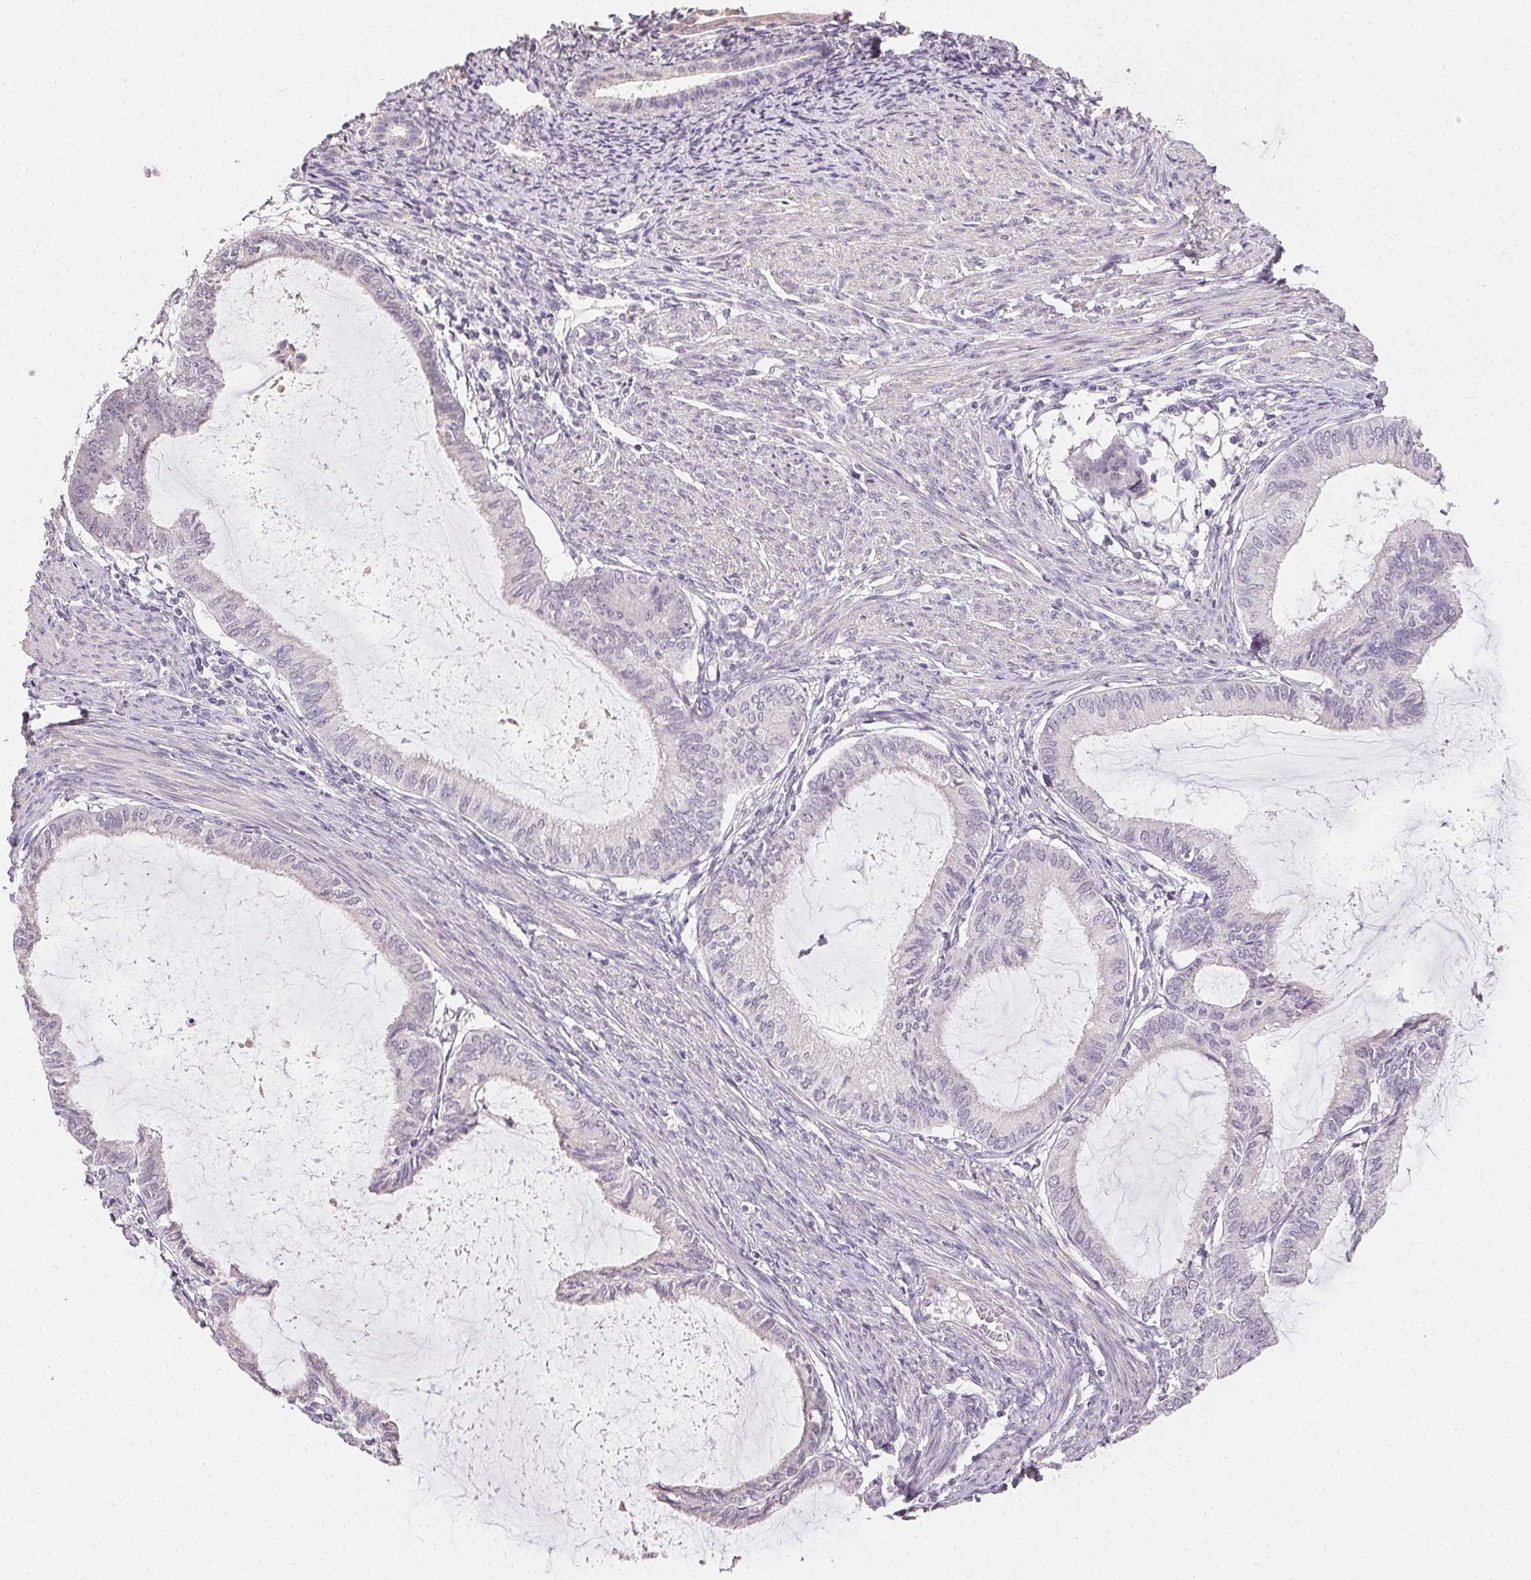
{"staining": {"intensity": "negative", "quantity": "none", "location": "none"}, "tissue": "endometrial cancer", "cell_type": "Tumor cells", "image_type": "cancer", "snomed": [{"axis": "morphology", "description": "Adenocarcinoma, NOS"}, {"axis": "topography", "description": "Endometrium"}], "caption": "Immunohistochemical staining of endometrial adenocarcinoma reveals no significant expression in tumor cells. Brightfield microscopy of IHC stained with DAB (brown) and hematoxylin (blue), captured at high magnification.", "gene": "TMEM174", "patient": {"sex": "female", "age": 86}}